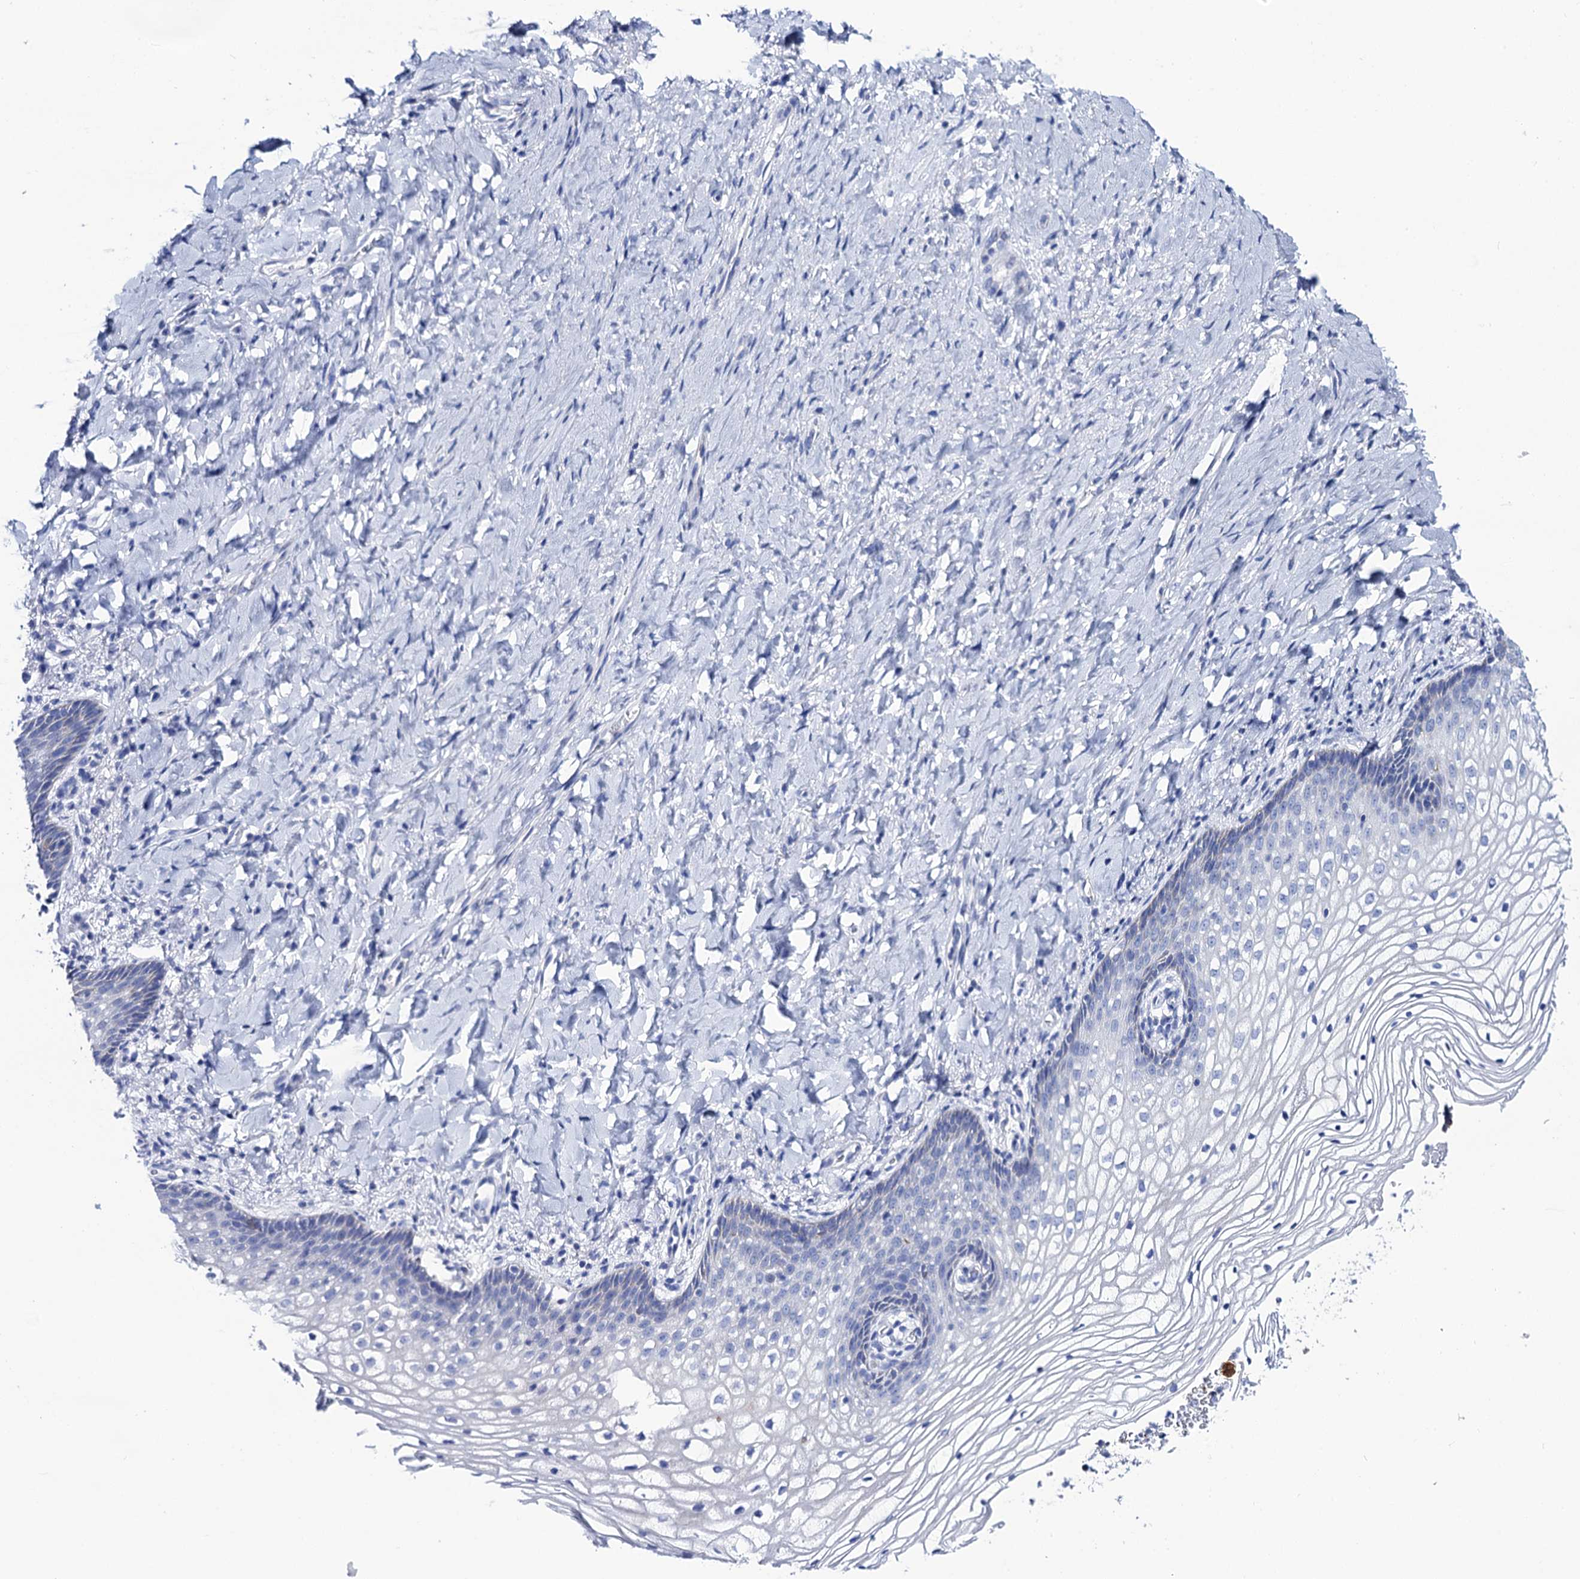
{"staining": {"intensity": "negative", "quantity": "none", "location": "none"}, "tissue": "vagina", "cell_type": "Squamous epithelial cells", "image_type": "normal", "snomed": [{"axis": "morphology", "description": "Normal tissue, NOS"}, {"axis": "topography", "description": "Vagina"}], "caption": "A photomicrograph of human vagina is negative for staining in squamous epithelial cells. Brightfield microscopy of immunohistochemistry stained with DAB (brown) and hematoxylin (blue), captured at high magnification.", "gene": "RAB3IP", "patient": {"sex": "female", "age": 60}}